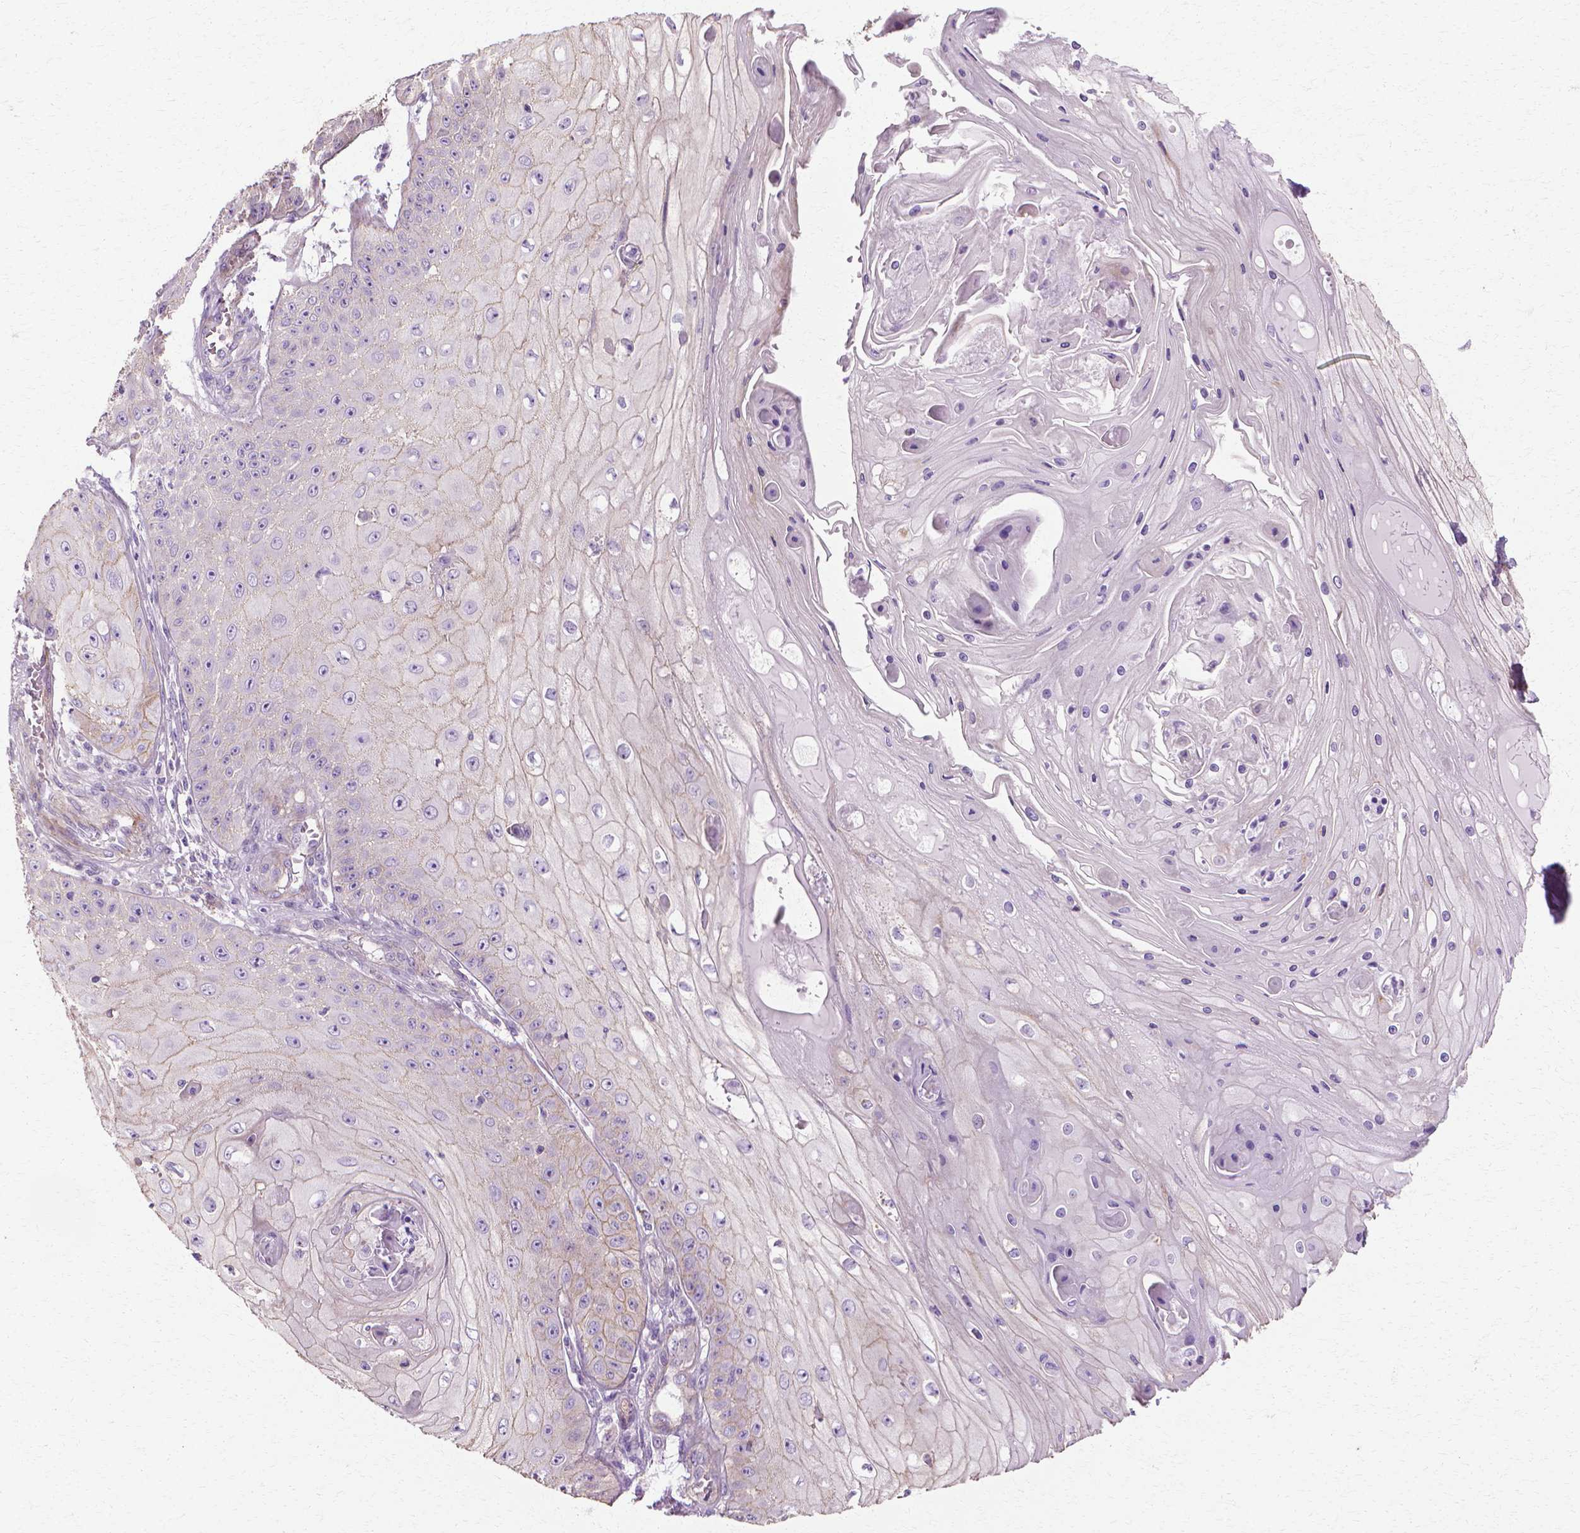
{"staining": {"intensity": "negative", "quantity": "none", "location": "none"}, "tissue": "skin cancer", "cell_type": "Tumor cells", "image_type": "cancer", "snomed": [{"axis": "morphology", "description": "Squamous cell carcinoma, NOS"}, {"axis": "topography", "description": "Skin"}], "caption": "This is an immunohistochemistry (IHC) image of human squamous cell carcinoma (skin). There is no positivity in tumor cells.", "gene": "CFAP157", "patient": {"sex": "male", "age": 70}}